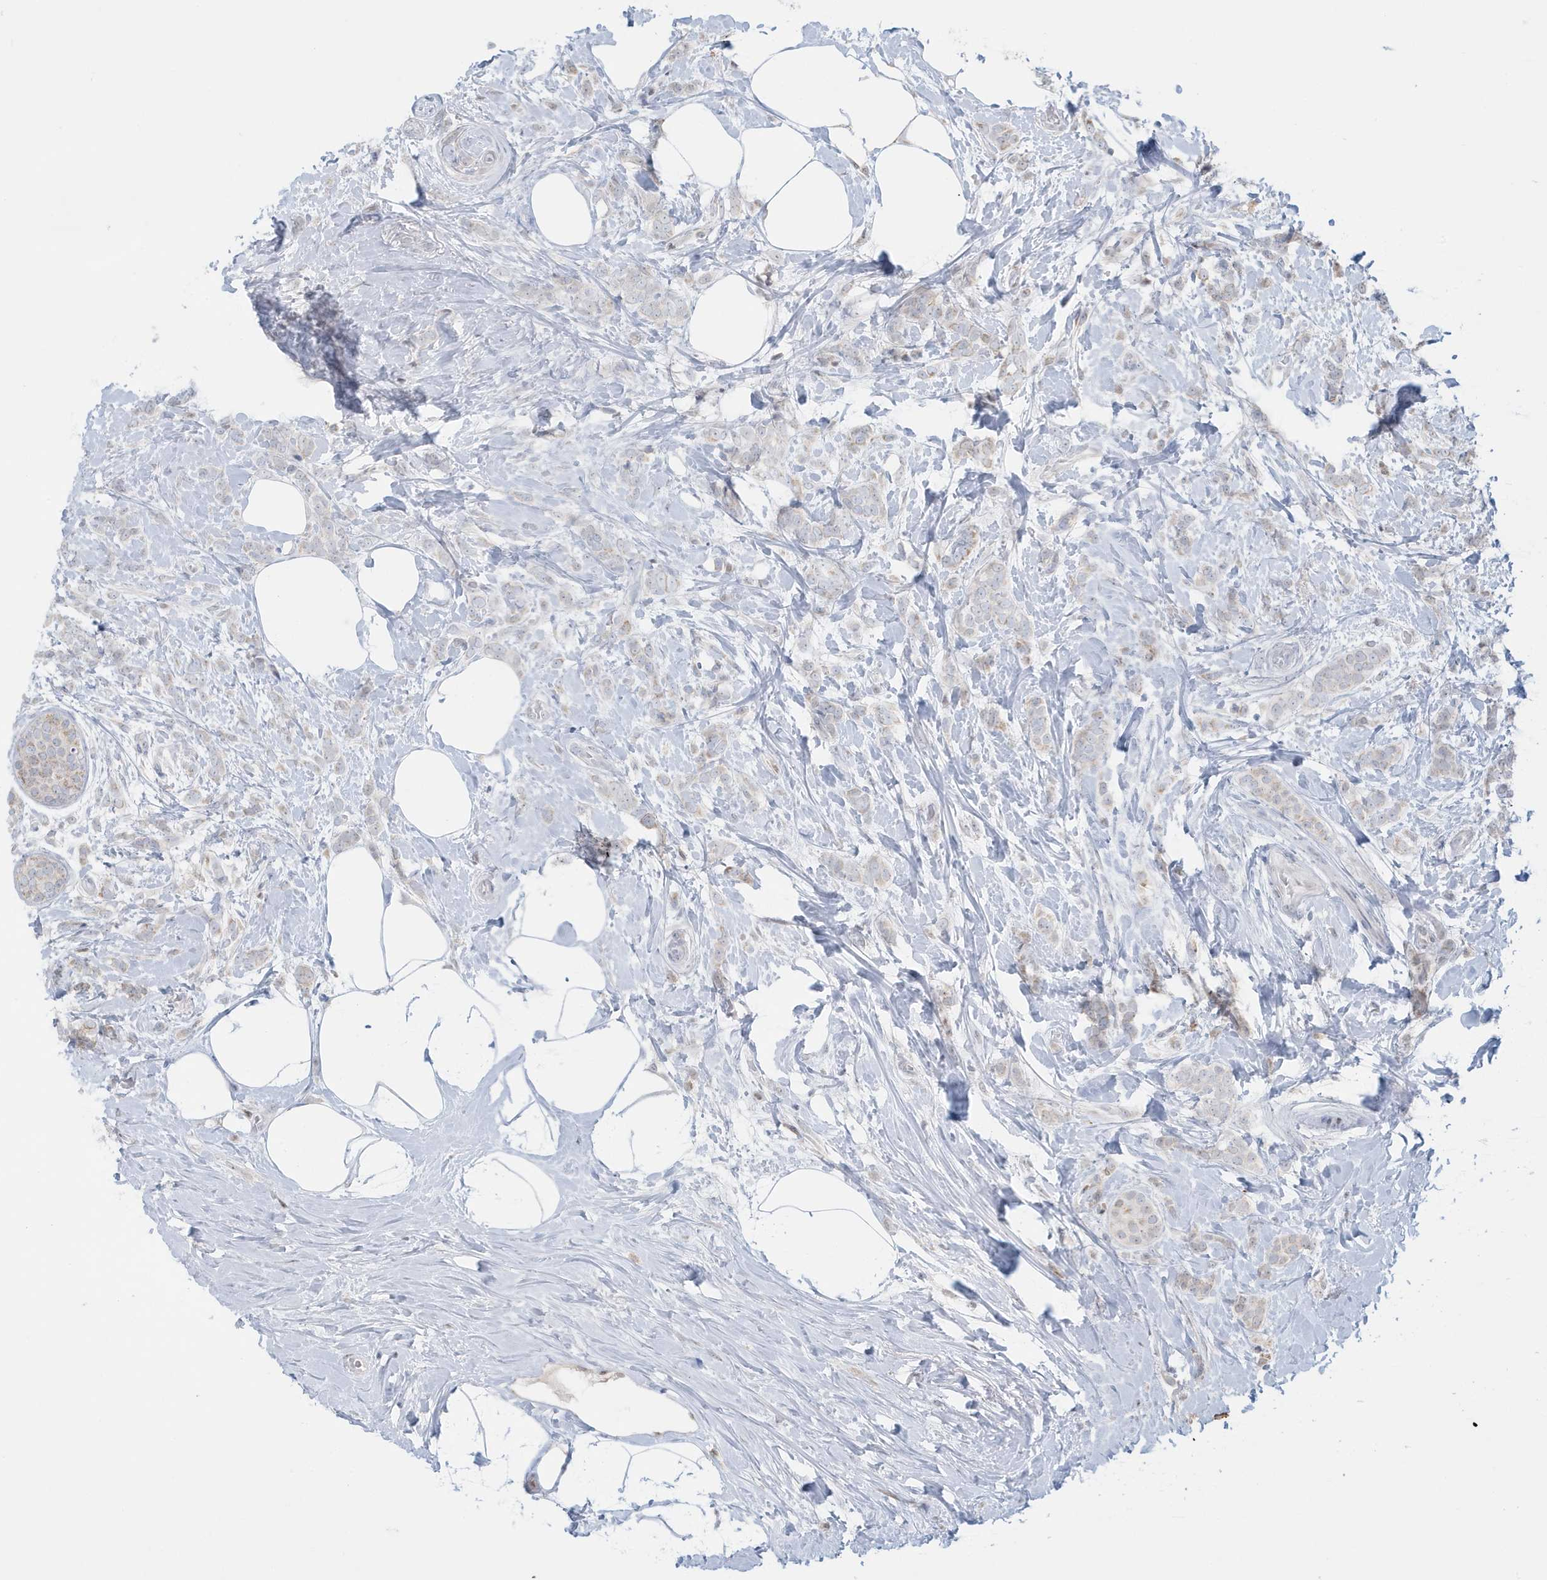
{"staining": {"intensity": "negative", "quantity": "none", "location": "none"}, "tissue": "breast cancer", "cell_type": "Tumor cells", "image_type": "cancer", "snomed": [{"axis": "morphology", "description": "Lobular carcinoma, in situ"}, {"axis": "morphology", "description": "Lobular carcinoma"}, {"axis": "topography", "description": "Breast"}], "caption": "Immunohistochemistry (IHC) micrograph of neoplastic tissue: human lobular carcinoma in situ (breast) stained with DAB displays no significant protein staining in tumor cells. Nuclei are stained in blue.", "gene": "FNDC1", "patient": {"sex": "female", "age": 41}}